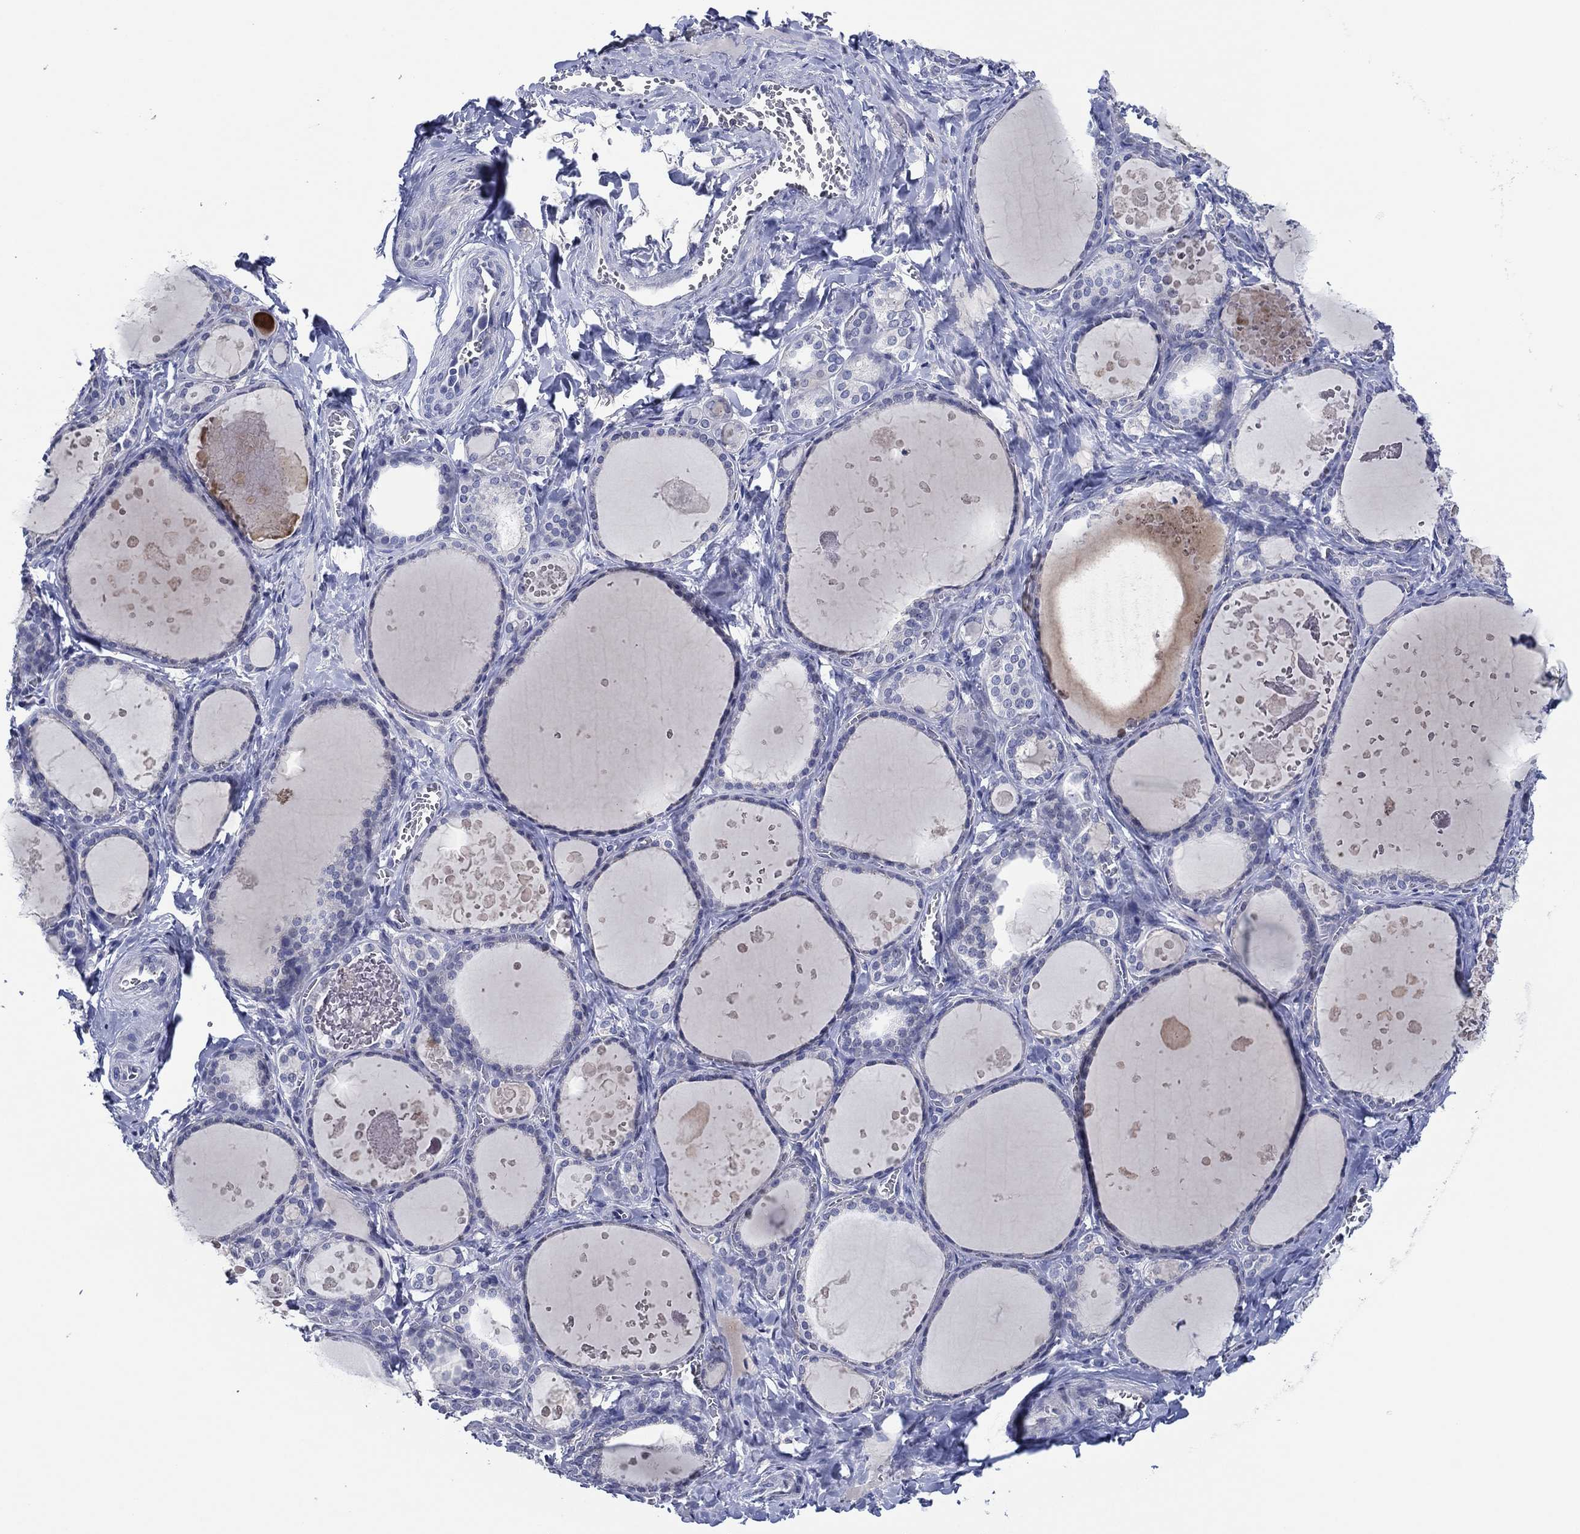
{"staining": {"intensity": "negative", "quantity": "none", "location": "none"}, "tissue": "thyroid gland", "cell_type": "Glandular cells", "image_type": "normal", "snomed": [{"axis": "morphology", "description": "Normal tissue, NOS"}, {"axis": "topography", "description": "Thyroid gland"}], "caption": "Immunohistochemistry histopathology image of normal human thyroid gland stained for a protein (brown), which demonstrates no staining in glandular cells. (Immunohistochemistry, brightfield microscopy, high magnification).", "gene": "TRIM31", "patient": {"sex": "female", "age": 56}}